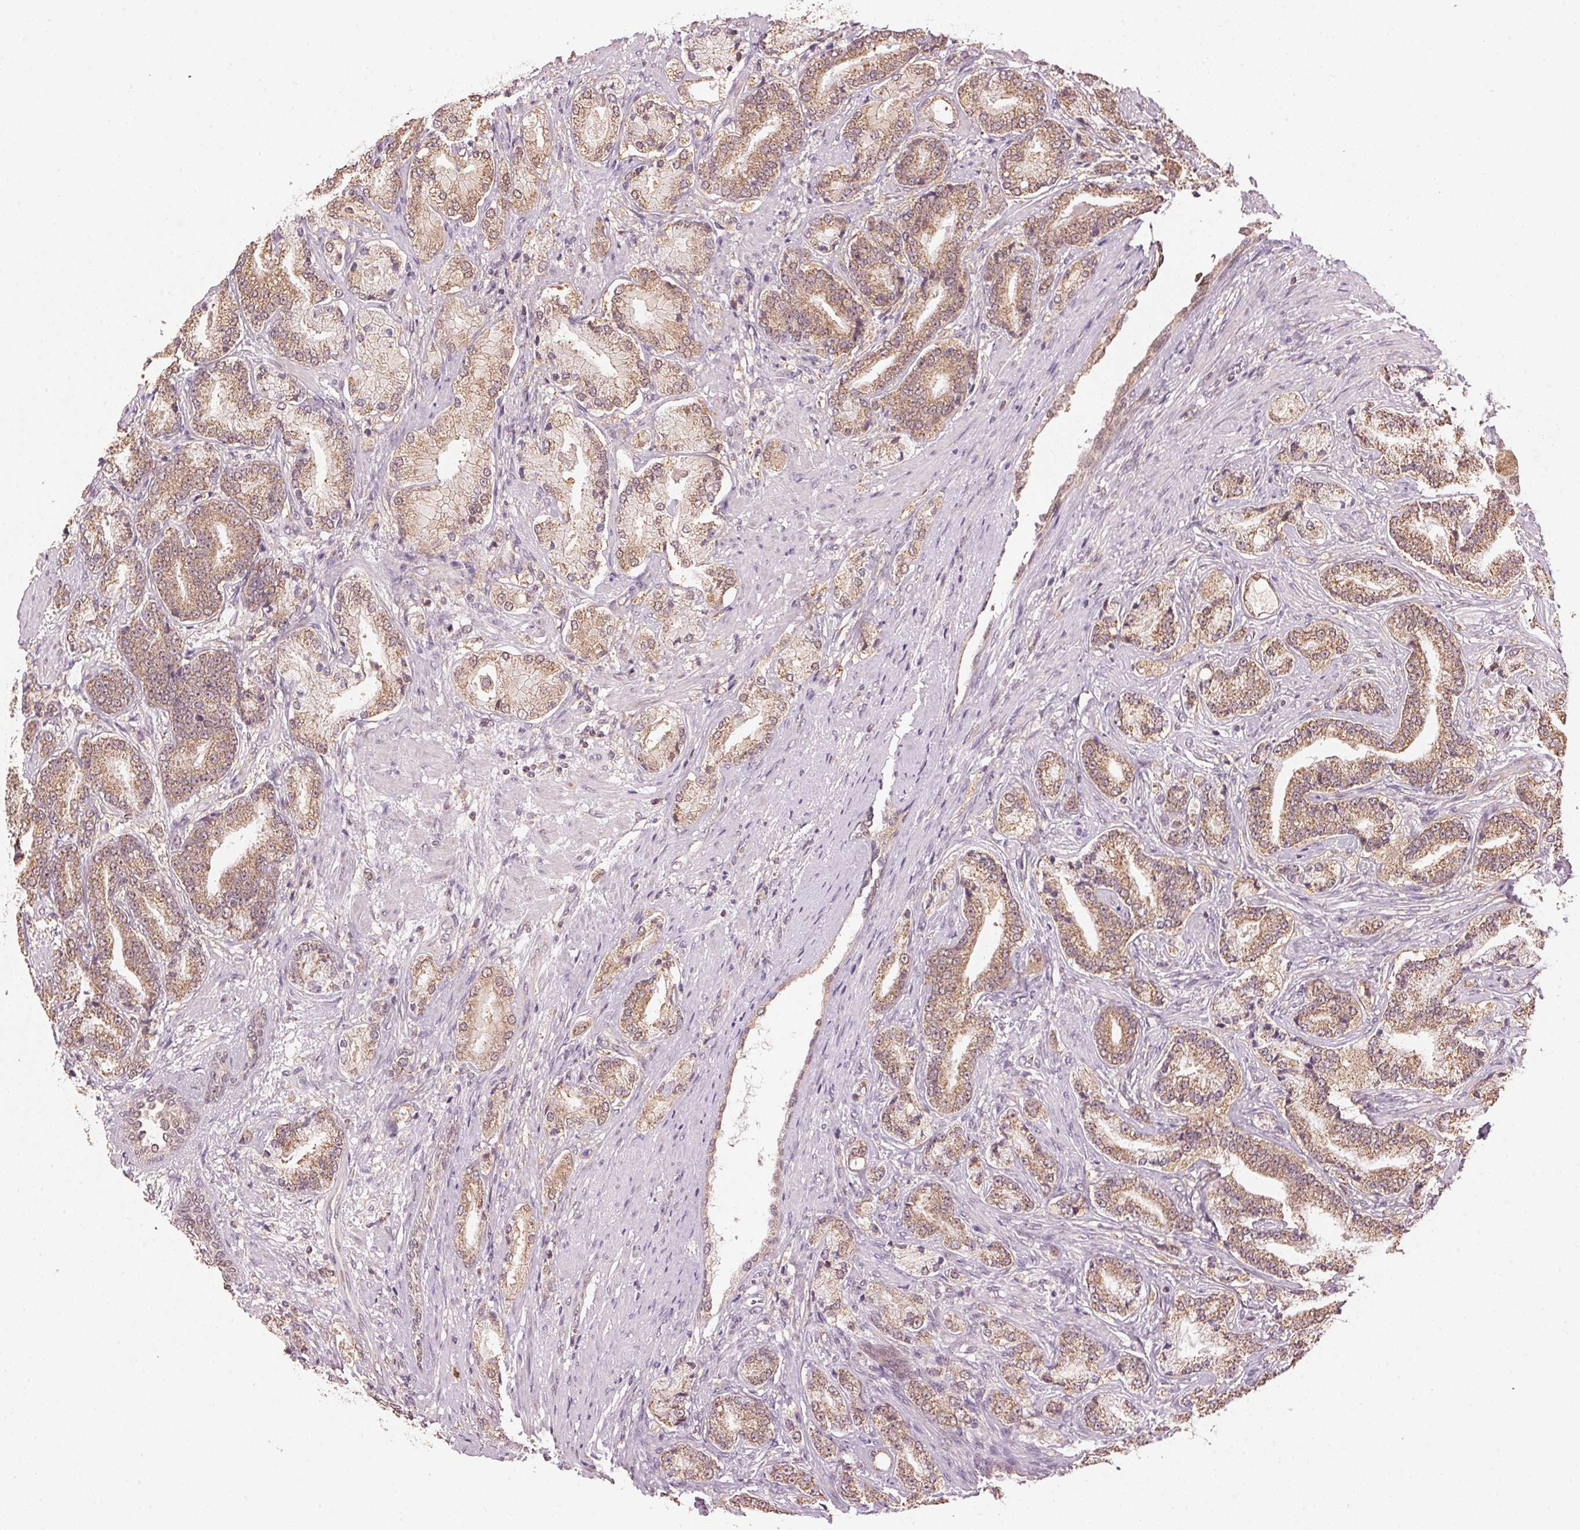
{"staining": {"intensity": "moderate", "quantity": ">75%", "location": "cytoplasmic/membranous"}, "tissue": "prostate cancer", "cell_type": "Tumor cells", "image_type": "cancer", "snomed": [{"axis": "morphology", "description": "Adenocarcinoma, High grade"}, {"axis": "topography", "description": "Prostate and seminal vesicle, NOS"}], "caption": "An image of human prostate cancer stained for a protein reveals moderate cytoplasmic/membranous brown staining in tumor cells. Using DAB (3,3'-diaminobenzidine) (brown) and hematoxylin (blue) stains, captured at high magnification using brightfield microscopy.", "gene": "ARHGAP6", "patient": {"sex": "male", "age": 61}}